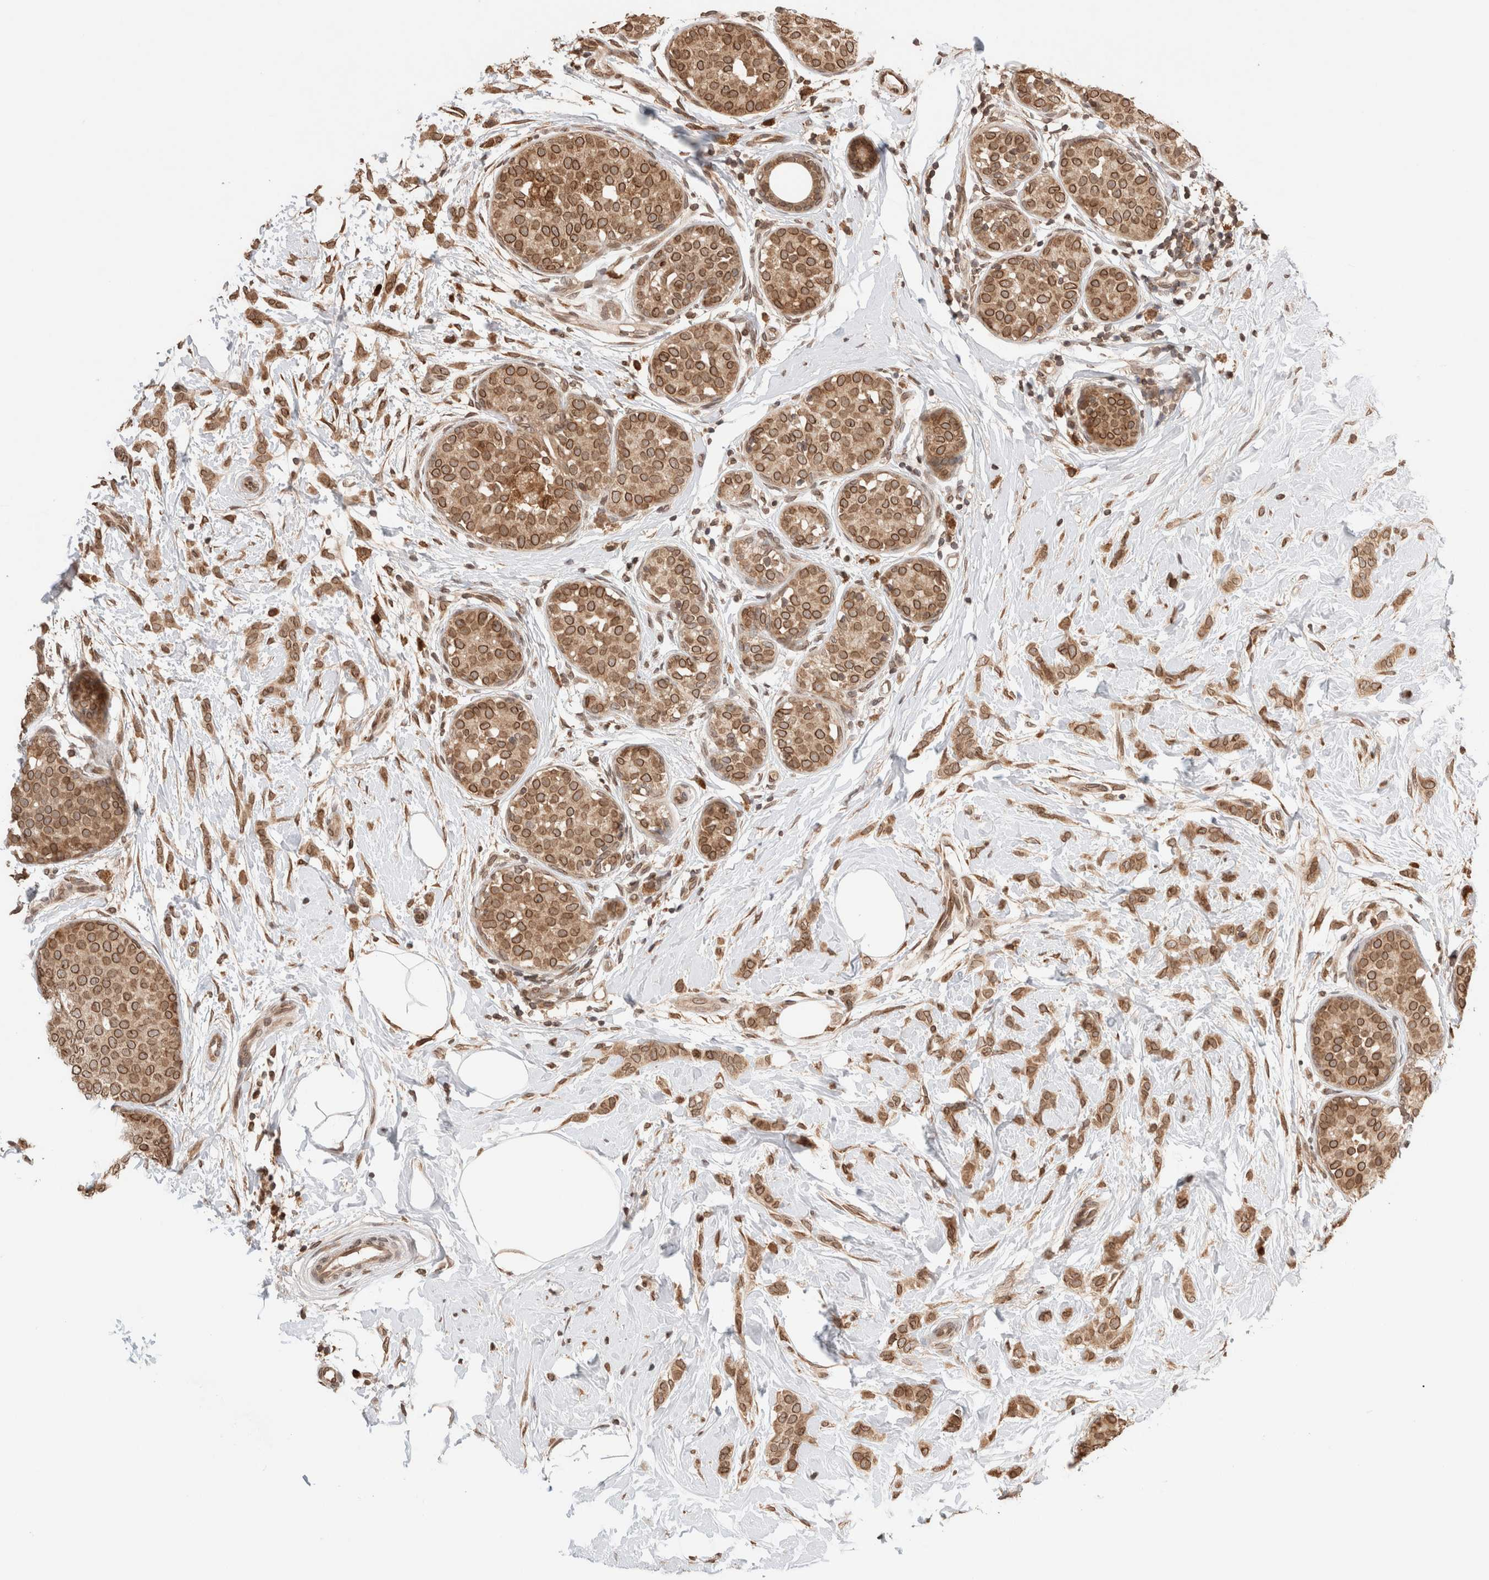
{"staining": {"intensity": "strong", "quantity": ">75%", "location": "cytoplasmic/membranous,nuclear"}, "tissue": "breast cancer", "cell_type": "Tumor cells", "image_type": "cancer", "snomed": [{"axis": "morphology", "description": "Lobular carcinoma, in situ"}, {"axis": "morphology", "description": "Lobular carcinoma"}, {"axis": "topography", "description": "Breast"}], "caption": "High-magnification brightfield microscopy of lobular carcinoma (breast) stained with DAB (brown) and counterstained with hematoxylin (blue). tumor cells exhibit strong cytoplasmic/membranous and nuclear staining is seen in about>75% of cells.", "gene": "TPR", "patient": {"sex": "female", "age": 41}}